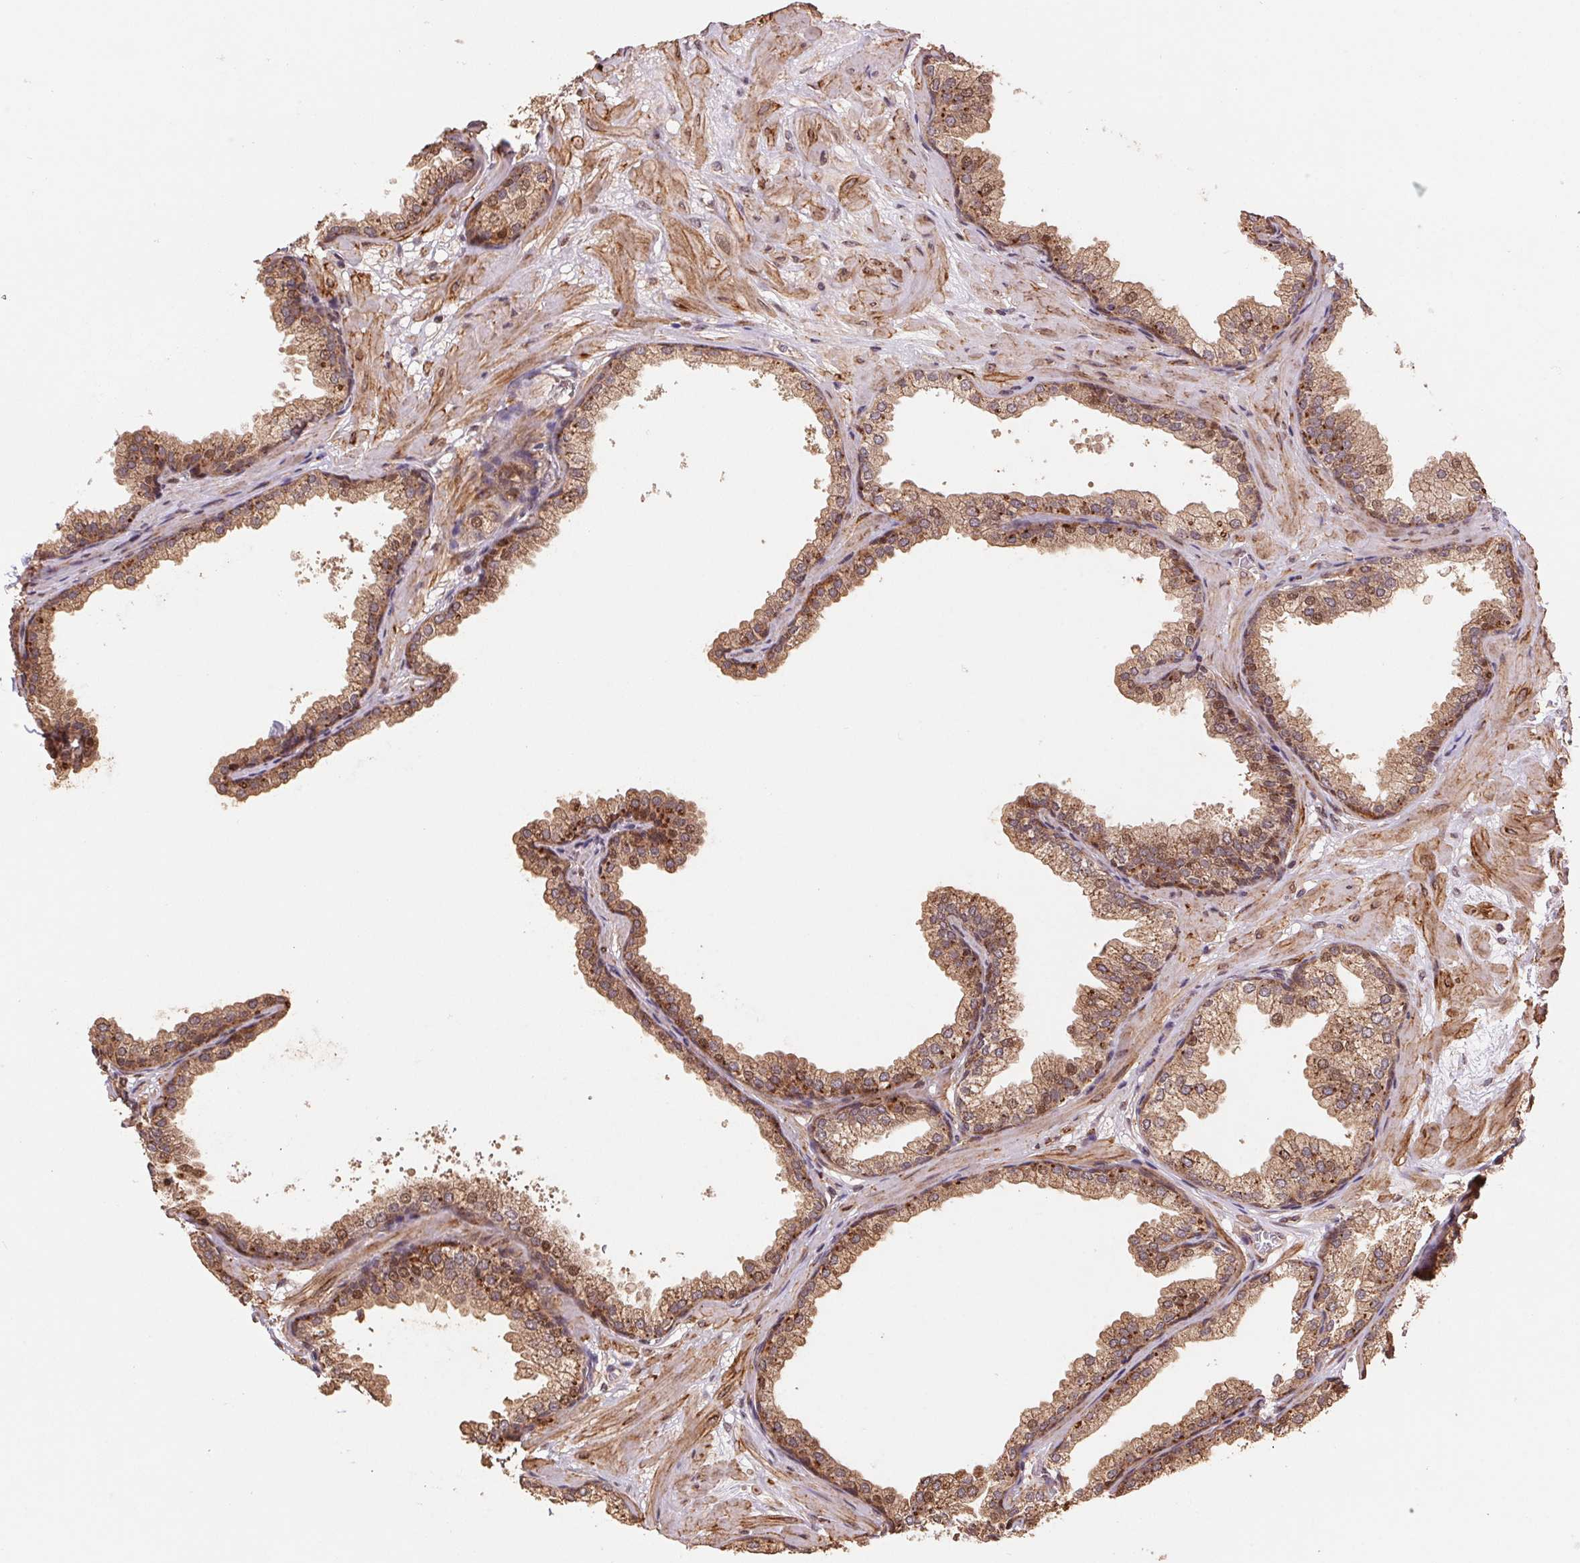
{"staining": {"intensity": "moderate", "quantity": ">75%", "location": "cytoplasmic/membranous"}, "tissue": "prostate", "cell_type": "Glandular cells", "image_type": "normal", "snomed": [{"axis": "morphology", "description": "Normal tissue, NOS"}, {"axis": "topography", "description": "Prostate"}], "caption": "Prostate stained with IHC exhibits moderate cytoplasmic/membranous expression in approximately >75% of glandular cells. The protein is stained brown, and the nuclei are stained in blue (DAB IHC with brightfield microscopy, high magnification).", "gene": "PDHA1", "patient": {"sex": "male", "age": 37}}